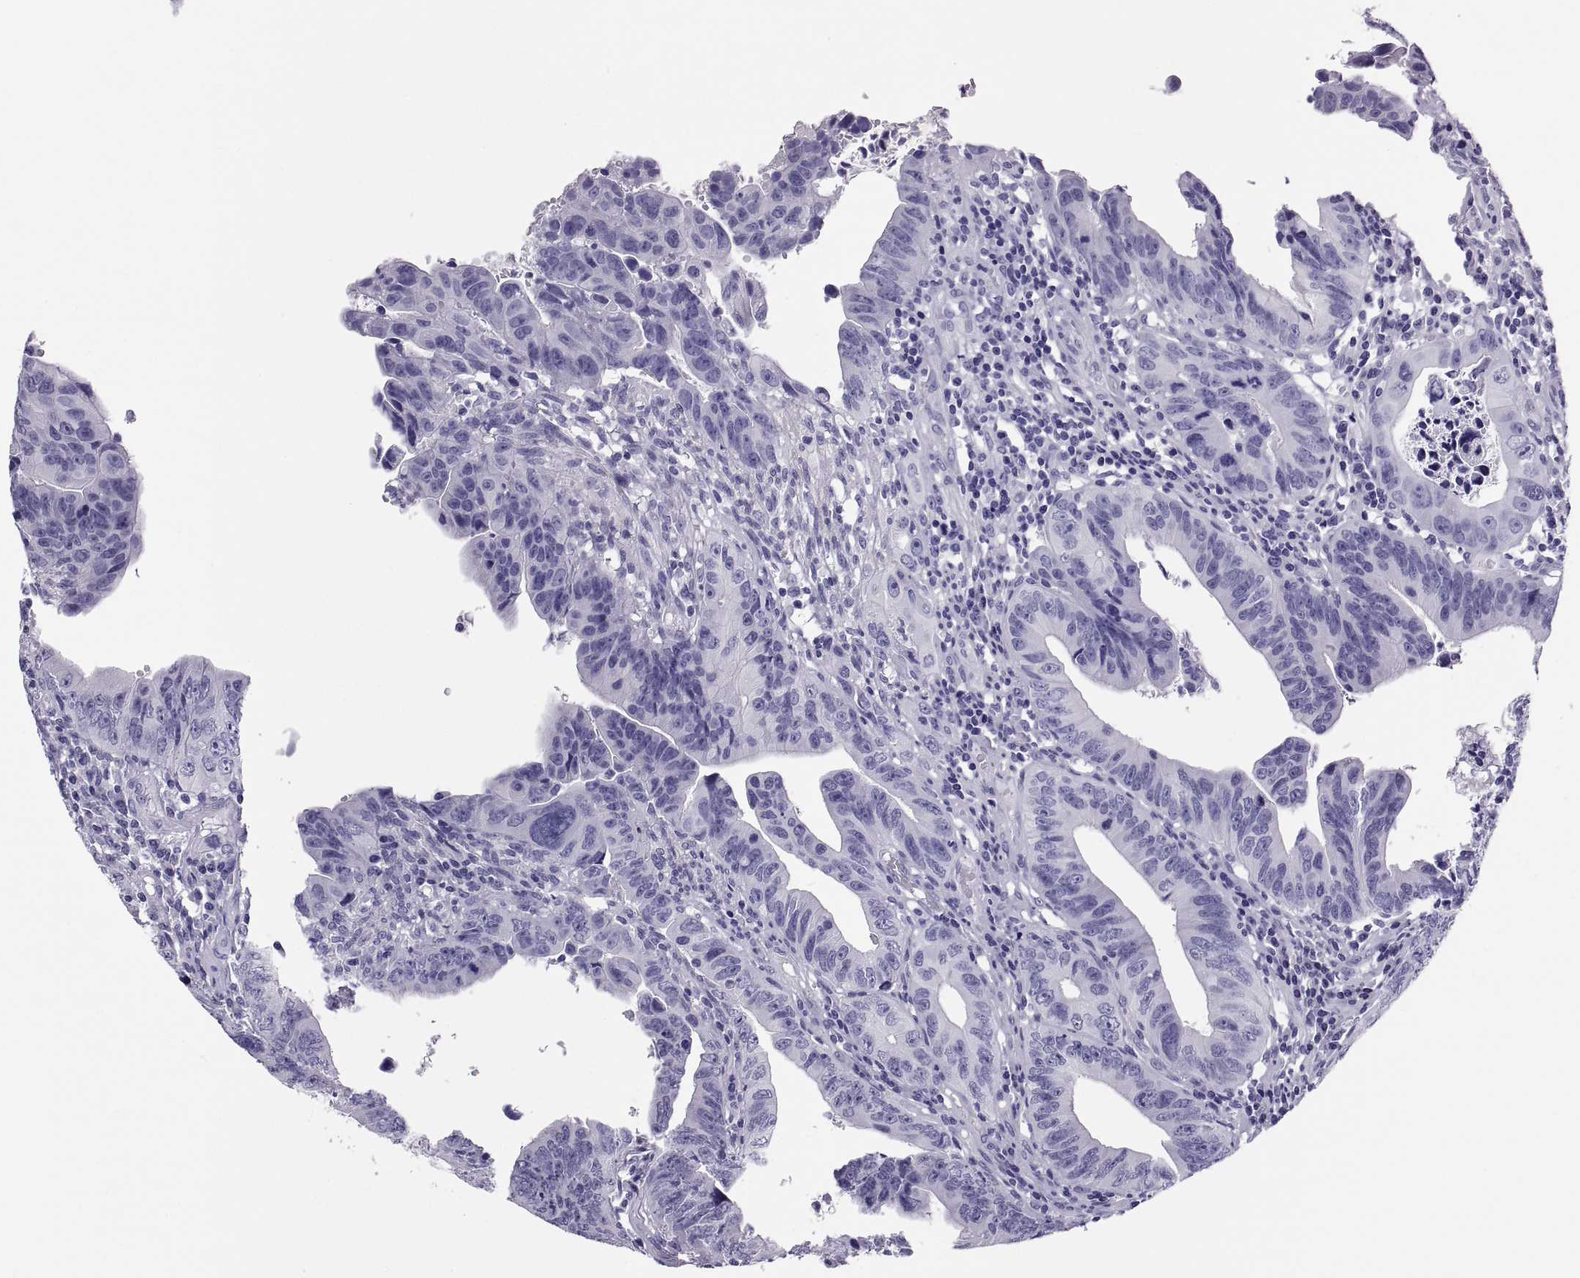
{"staining": {"intensity": "negative", "quantity": "none", "location": "none"}, "tissue": "colorectal cancer", "cell_type": "Tumor cells", "image_type": "cancer", "snomed": [{"axis": "morphology", "description": "Adenocarcinoma, NOS"}, {"axis": "topography", "description": "Colon"}], "caption": "Tumor cells are negative for brown protein staining in colorectal cancer (adenocarcinoma).", "gene": "RNASE12", "patient": {"sex": "female", "age": 87}}